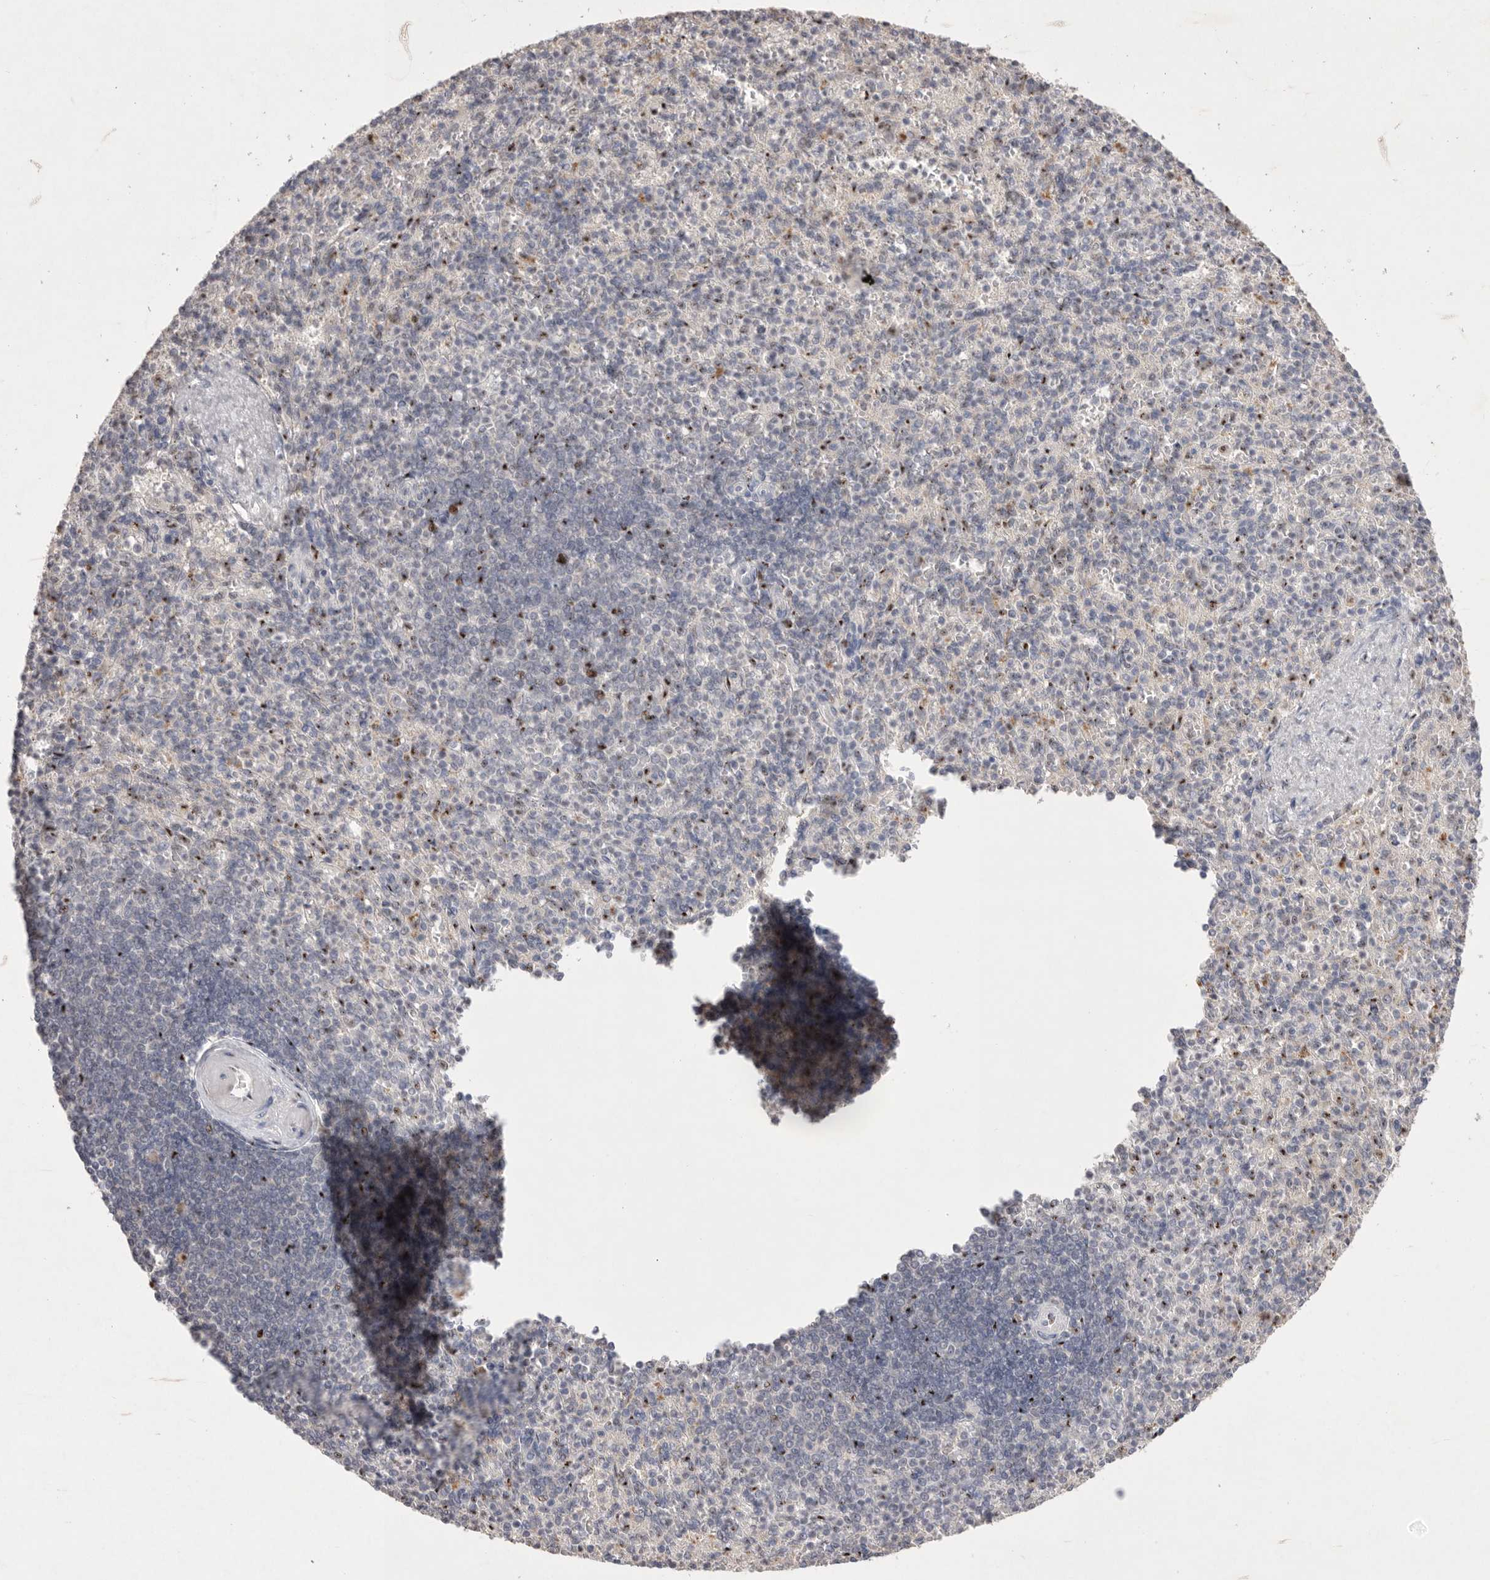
{"staining": {"intensity": "negative", "quantity": "none", "location": "none"}, "tissue": "spleen", "cell_type": "Cells in red pulp", "image_type": "normal", "snomed": [{"axis": "morphology", "description": "Normal tissue, NOS"}, {"axis": "topography", "description": "Spleen"}], "caption": "The immunohistochemistry (IHC) micrograph has no significant expression in cells in red pulp of spleen.", "gene": "HUS1", "patient": {"sex": "female", "age": 74}}